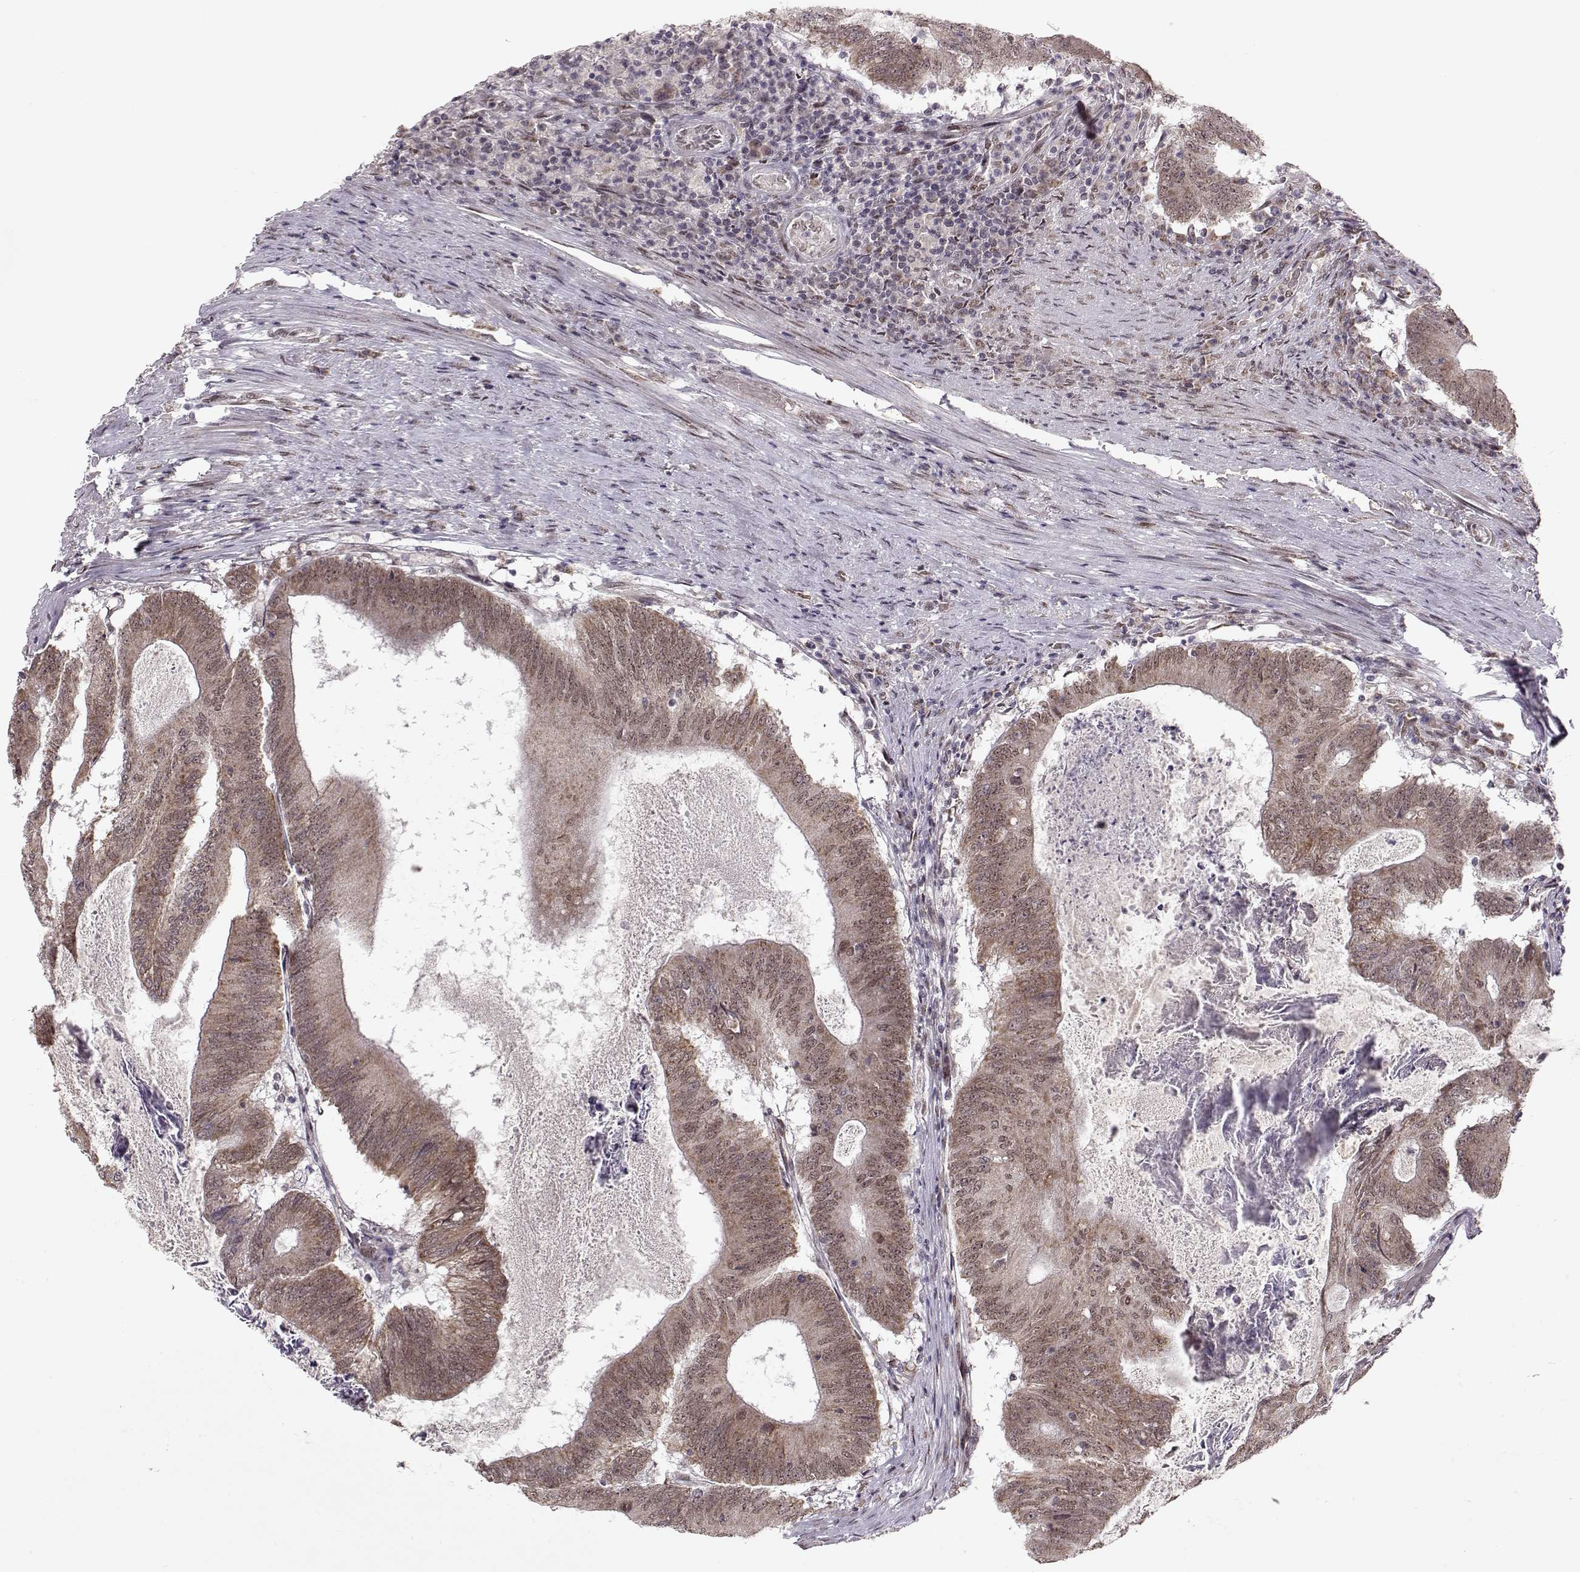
{"staining": {"intensity": "moderate", "quantity": ">75%", "location": "cytoplasmic/membranous"}, "tissue": "colorectal cancer", "cell_type": "Tumor cells", "image_type": "cancer", "snomed": [{"axis": "morphology", "description": "Adenocarcinoma, NOS"}, {"axis": "topography", "description": "Colon"}], "caption": "Protein expression analysis of human colorectal cancer reveals moderate cytoplasmic/membranous expression in approximately >75% of tumor cells.", "gene": "RAI1", "patient": {"sex": "female", "age": 70}}